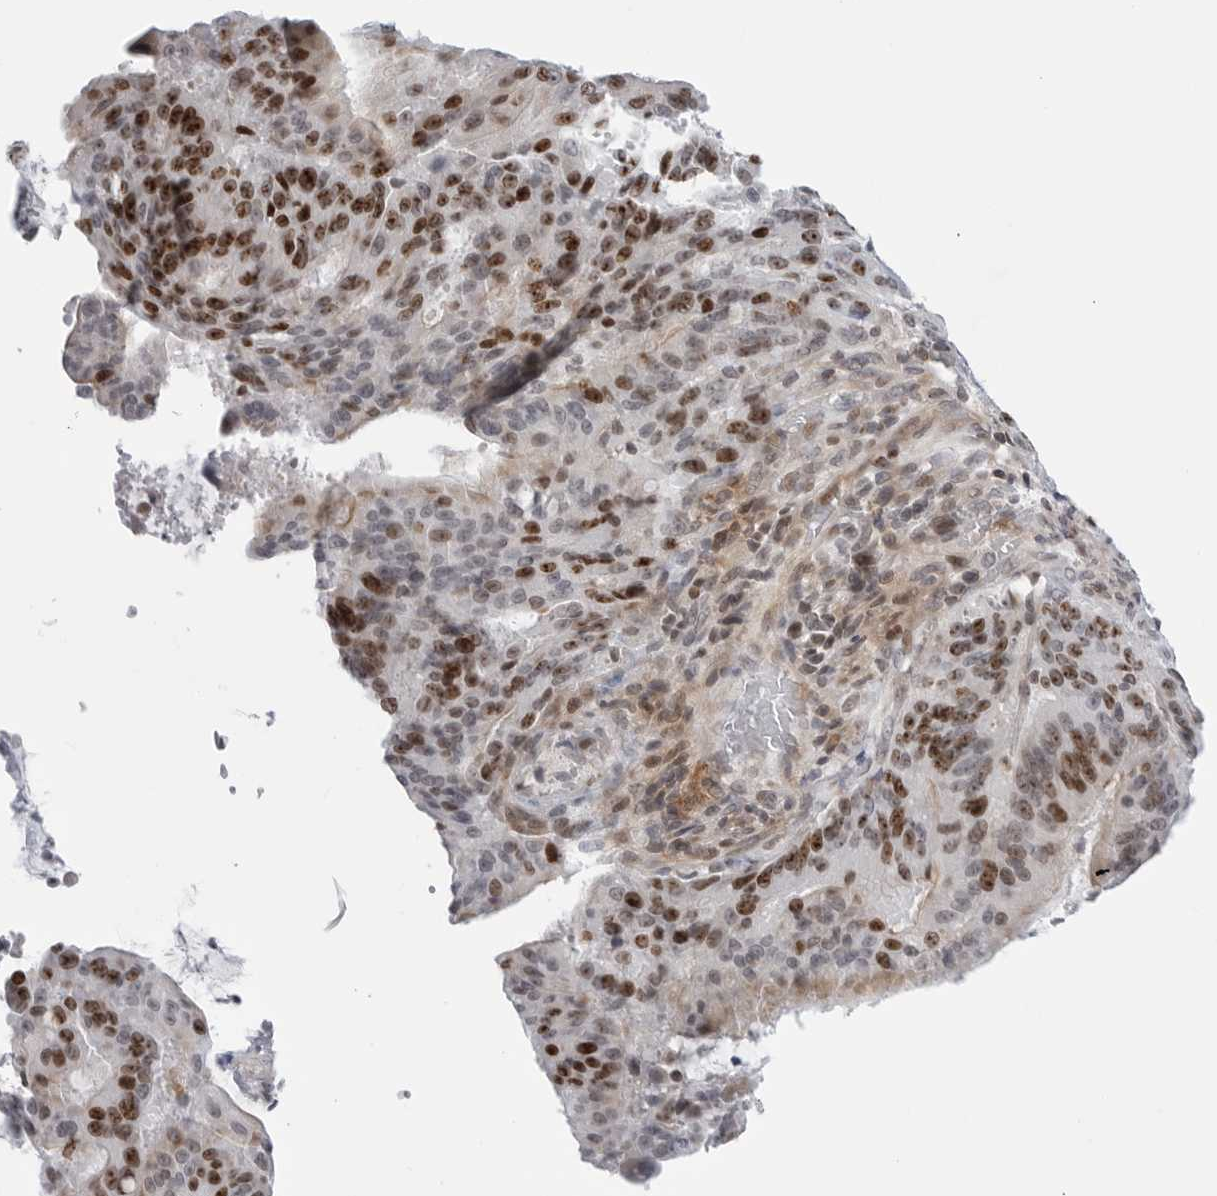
{"staining": {"intensity": "strong", "quantity": ">75%", "location": "nuclear"}, "tissue": "liver cancer", "cell_type": "Tumor cells", "image_type": "cancer", "snomed": [{"axis": "morphology", "description": "Normal tissue, NOS"}, {"axis": "morphology", "description": "Cholangiocarcinoma"}, {"axis": "topography", "description": "Liver"}, {"axis": "topography", "description": "Peripheral nerve tissue"}], "caption": "Protein expression analysis of cholangiocarcinoma (liver) exhibits strong nuclear staining in approximately >75% of tumor cells.", "gene": "FAM135B", "patient": {"sex": "female", "age": 73}}